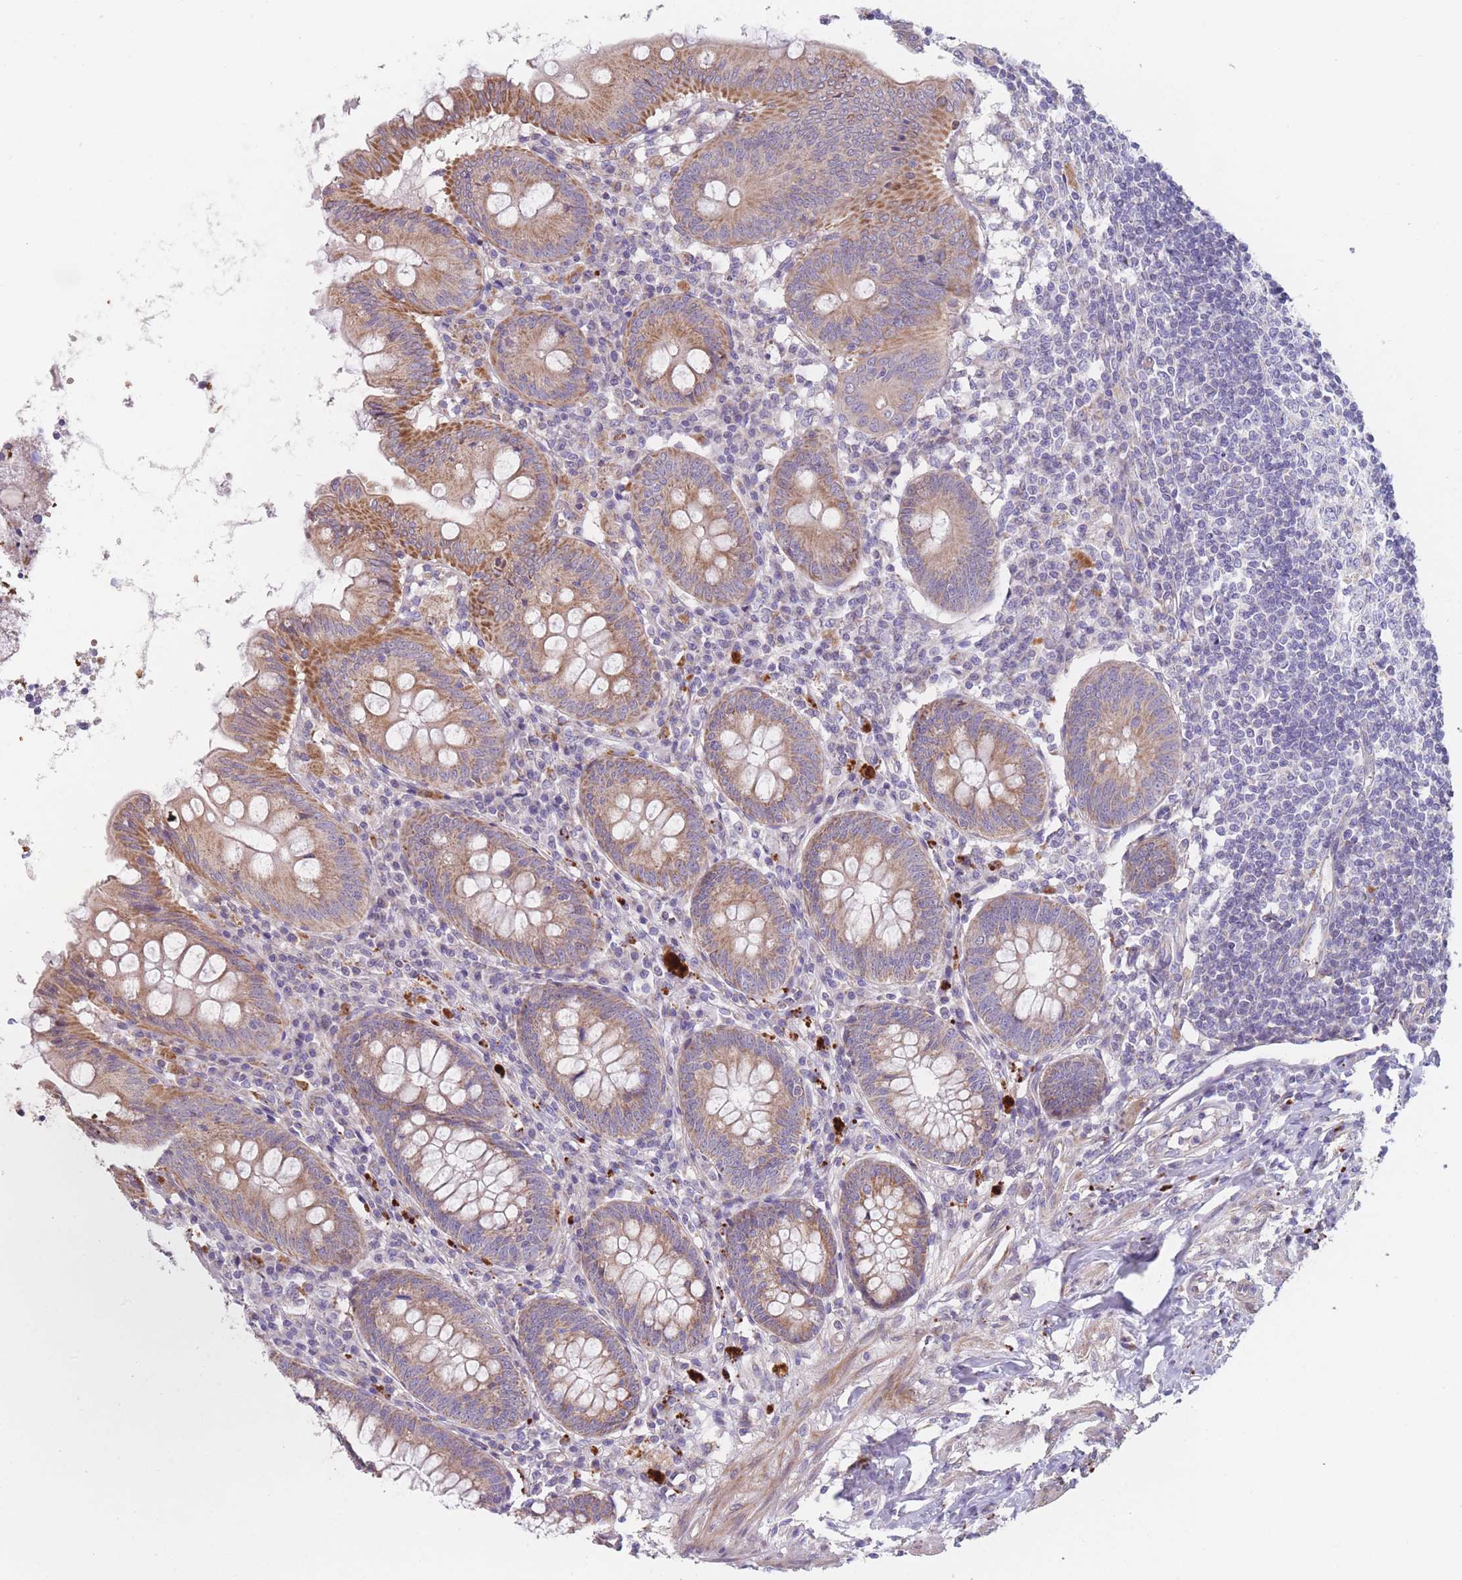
{"staining": {"intensity": "moderate", "quantity": ">75%", "location": "cytoplasmic/membranous"}, "tissue": "appendix", "cell_type": "Glandular cells", "image_type": "normal", "snomed": [{"axis": "morphology", "description": "Normal tissue, NOS"}, {"axis": "topography", "description": "Appendix"}], "caption": "A high-resolution histopathology image shows IHC staining of unremarkable appendix, which demonstrates moderate cytoplasmic/membranous positivity in about >75% of glandular cells.", "gene": "SMPD4", "patient": {"sex": "female", "age": 54}}